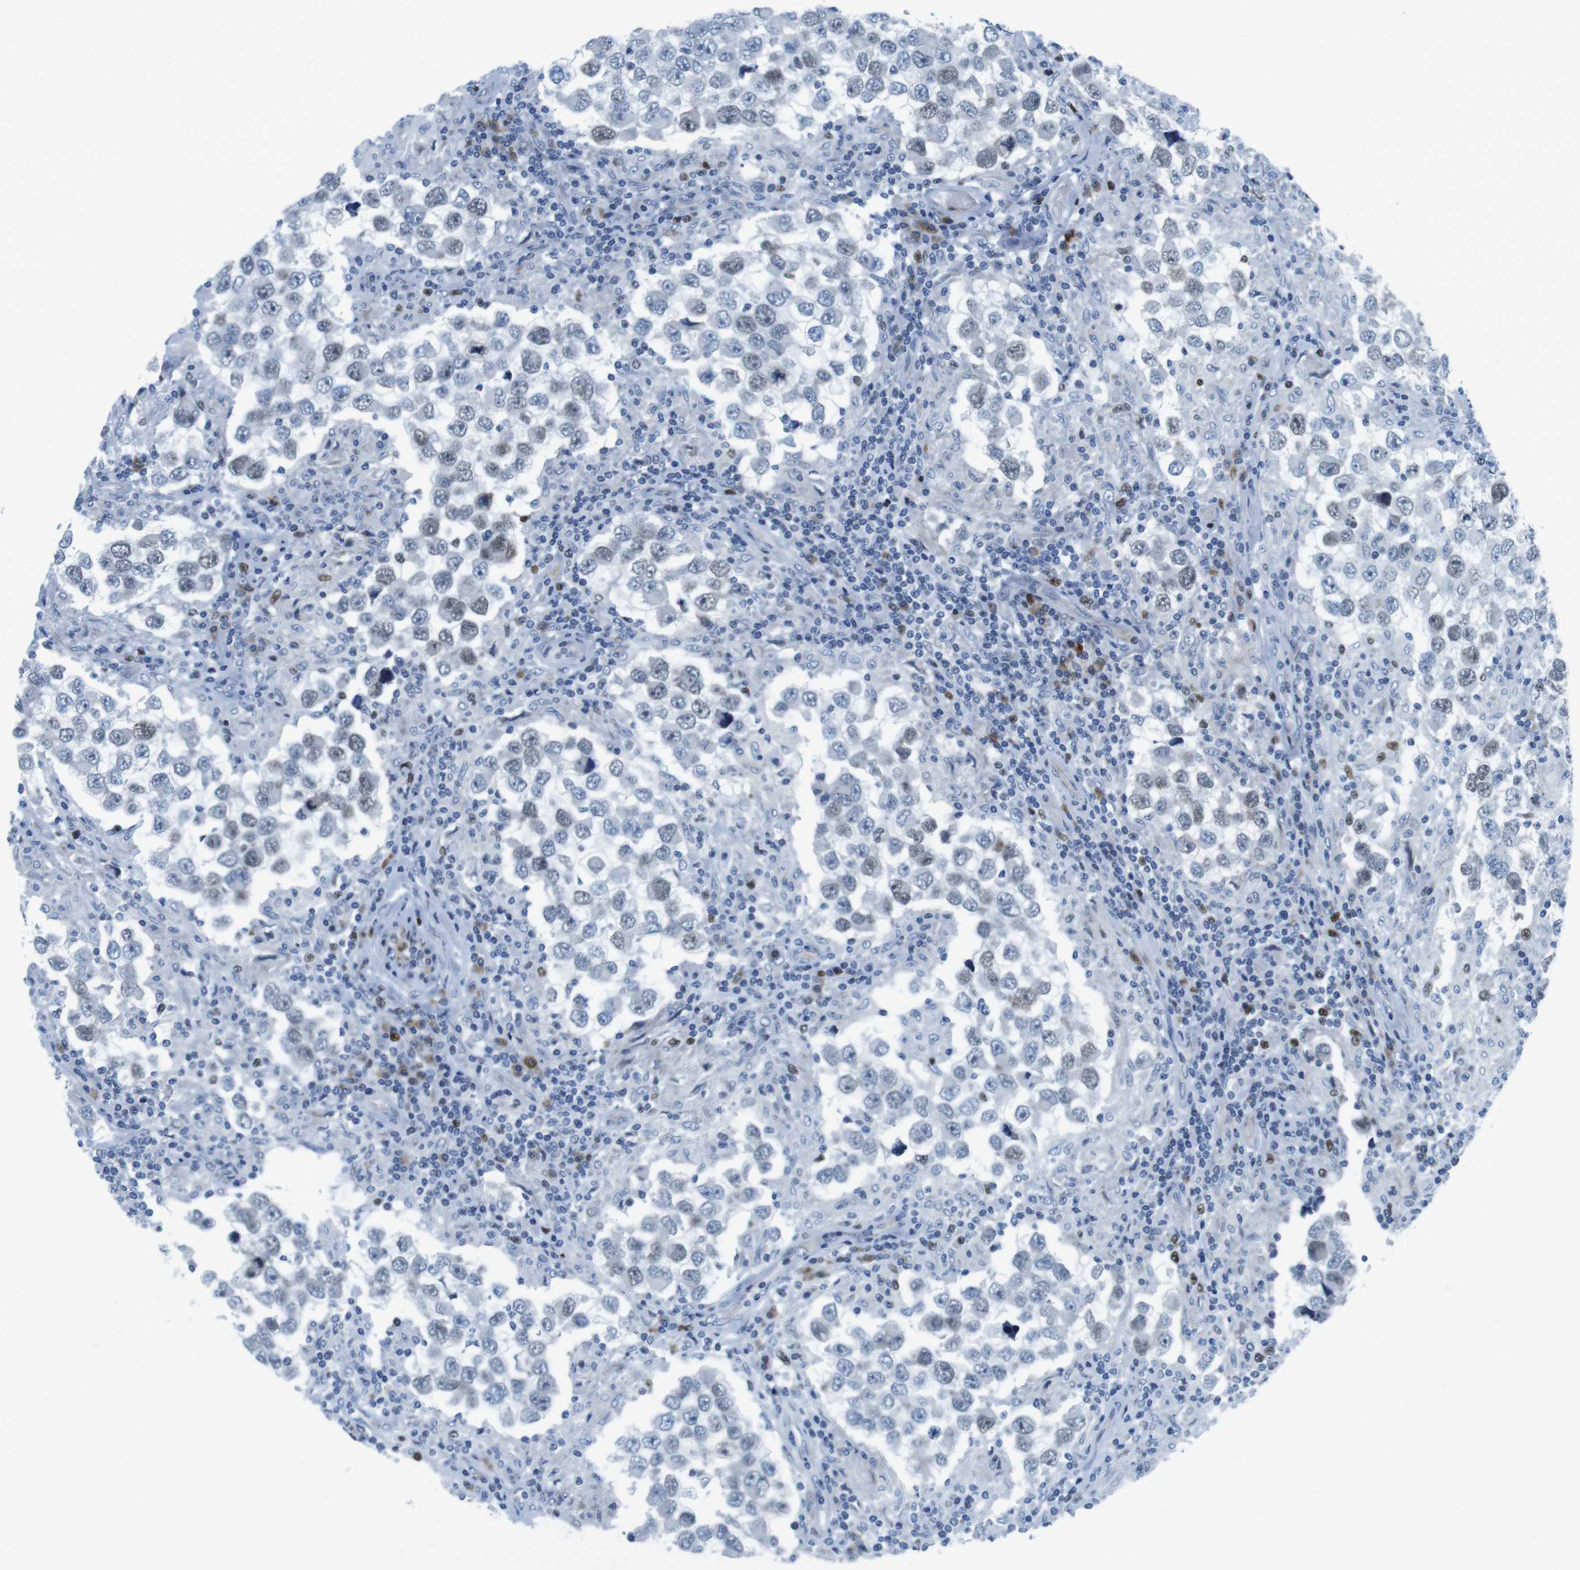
{"staining": {"intensity": "weak", "quantity": "<25%", "location": "nuclear"}, "tissue": "testis cancer", "cell_type": "Tumor cells", "image_type": "cancer", "snomed": [{"axis": "morphology", "description": "Carcinoma, Embryonal, NOS"}, {"axis": "topography", "description": "Testis"}], "caption": "An image of human embryonal carcinoma (testis) is negative for staining in tumor cells.", "gene": "CHAF1A", "patient": {"sex": "male", "age": 21}}